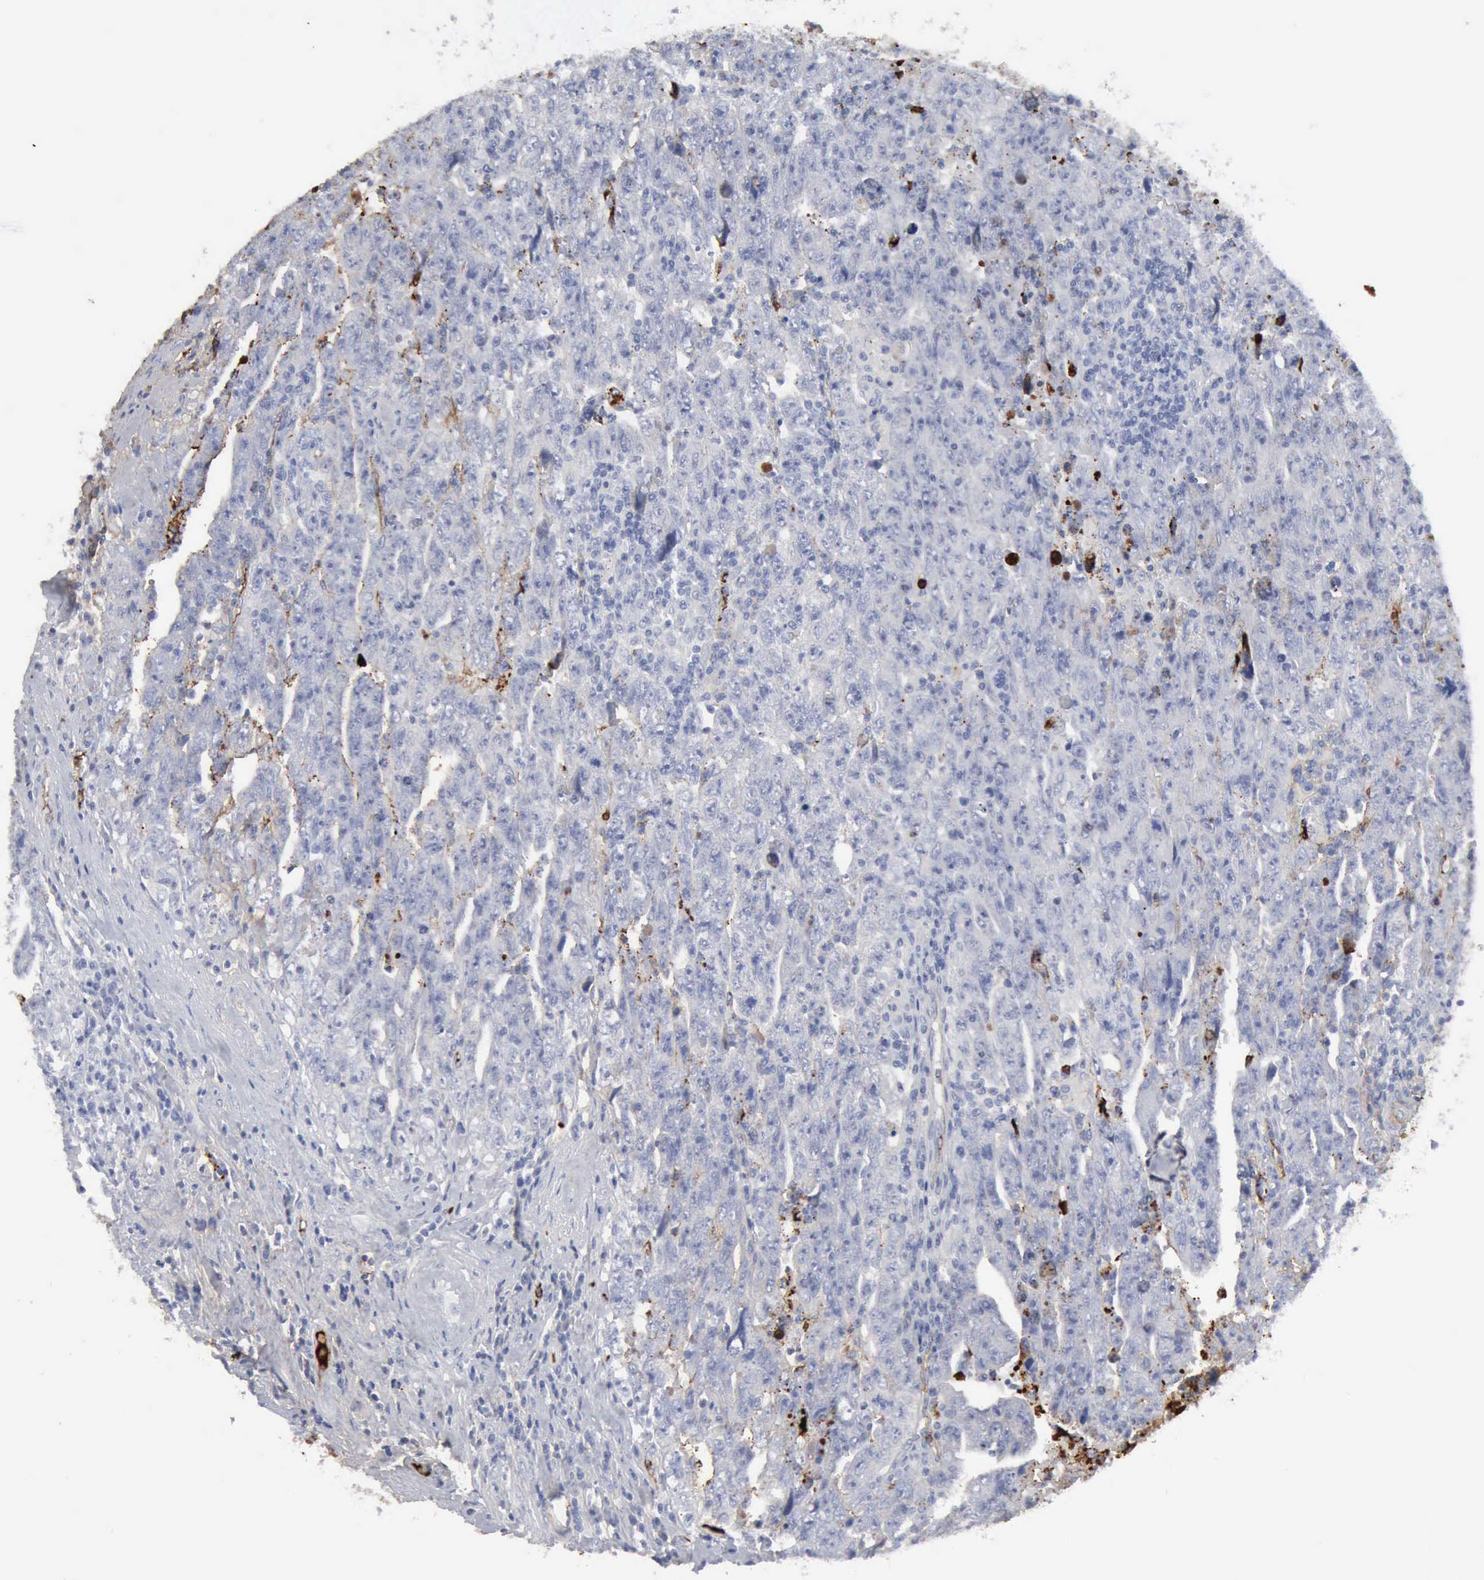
{"staining": {"intensity": "negative", "quantity": "none", "location": "none"}, "tissue": "testis cancer", "cell_type": "Tumor cells", "image_type": "cancer", "snomed": [{"axis": "morphology", "description": "Carcinoma, Embryonal, NOS"}, {"axis": "topography", "description": "Testis"}], "caption": "The micrograph reveals no significant expression in tumor cells of testis cancer.", "gene": "C4BPA", "patient": {"sex": "male", "age": 28}}